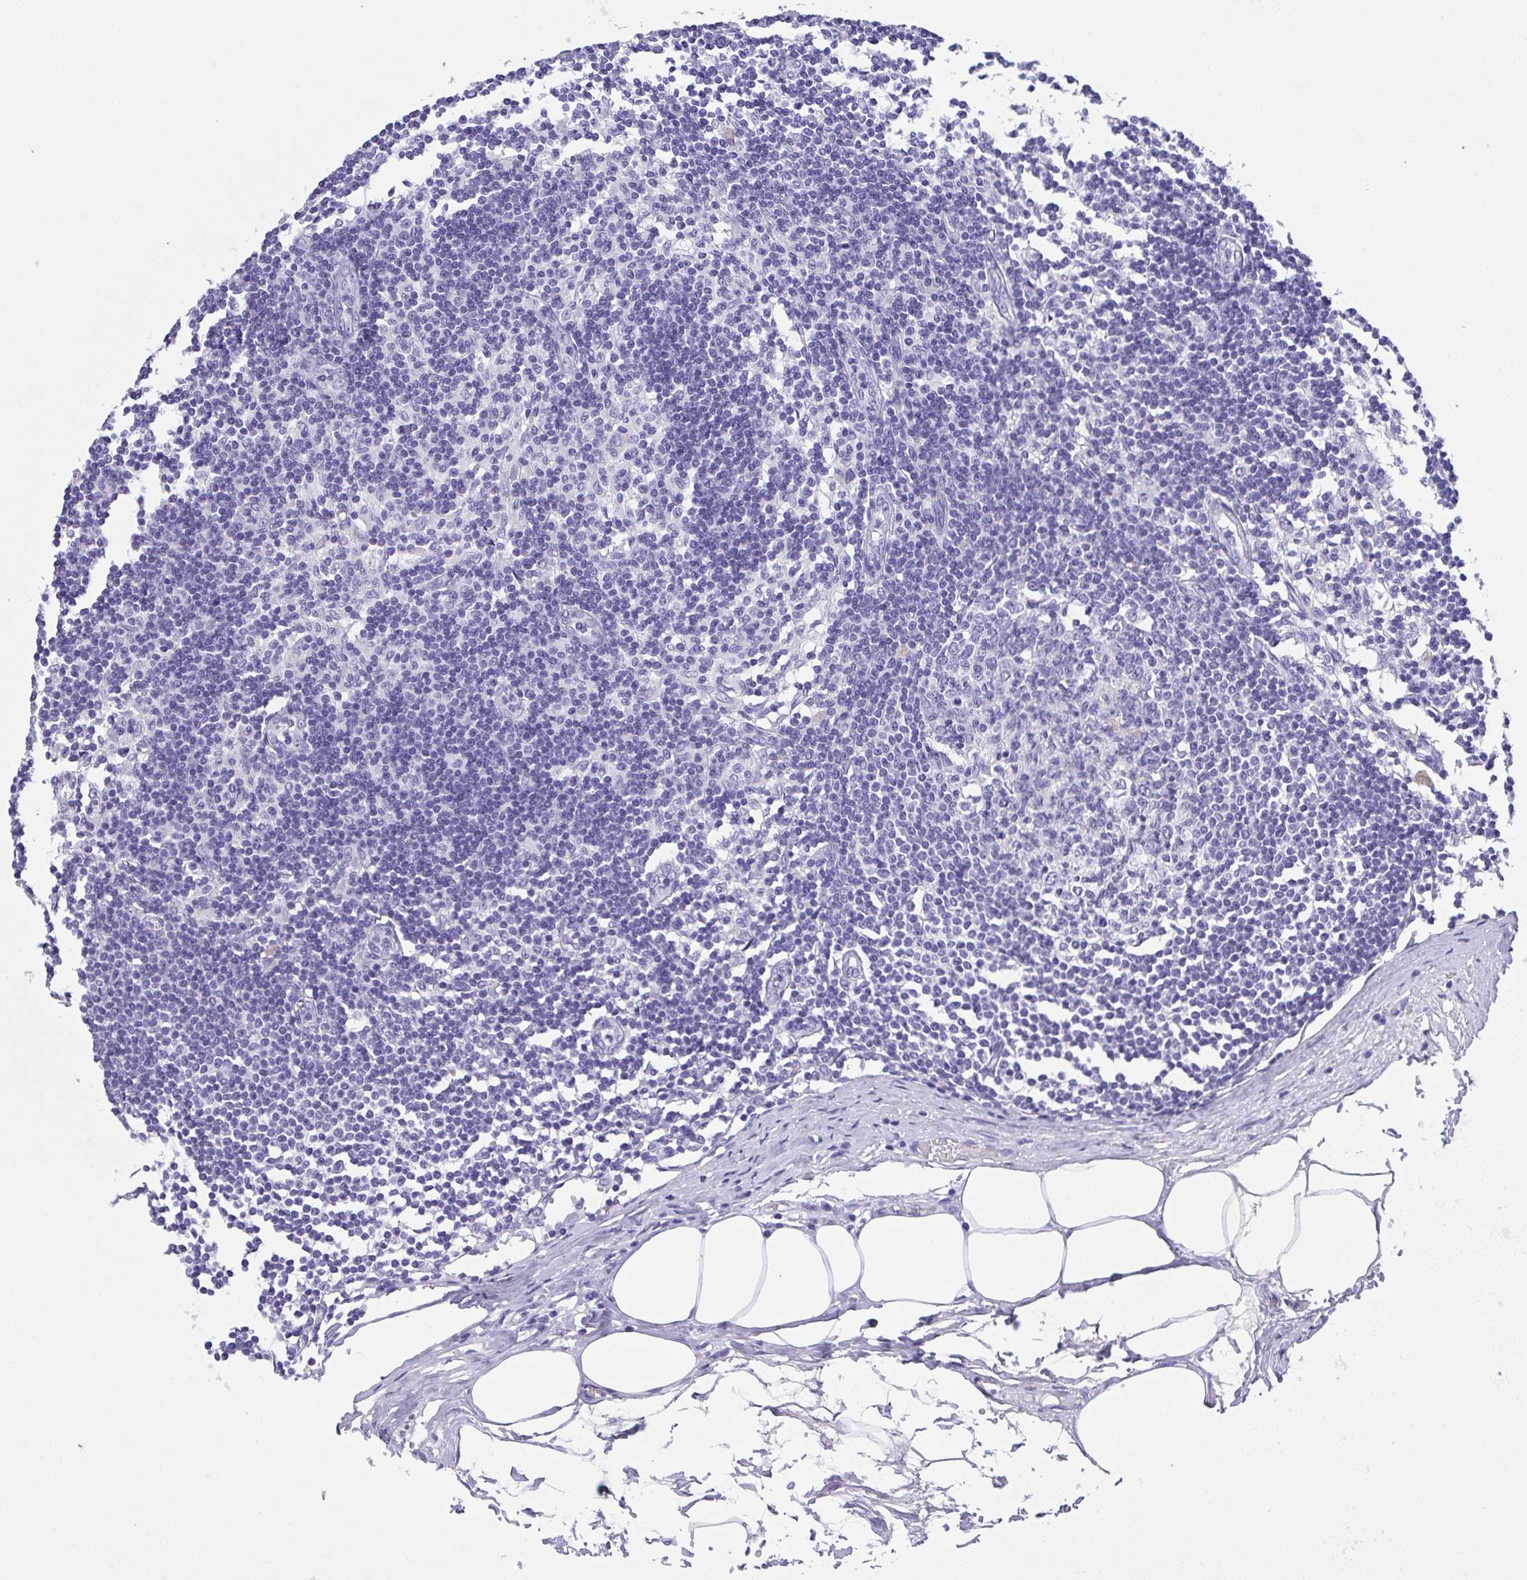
{"staining": {"intensity": "negative", "quantity": "none", "location": "none"}, "tissue": "lymph node", "cell_type": "Germinal center cells", "image_type": "normal", "snomed": [{"axis": "morphology", "description": "Normal tissue, NOS"}, {"axis": "topography", "description": "Lymph node"}], "caption": "Immunohistochemistry (IHC) image of unremarkable lymph node: lymph node stained with DAB displays no significant protein staining in germinal center cells. (Brightfield microscopy of DAB immunohistochemistry (IHC) at high magnification).", "gene": "SPATA4", "patient": {"sex": "female", "age": 69}}